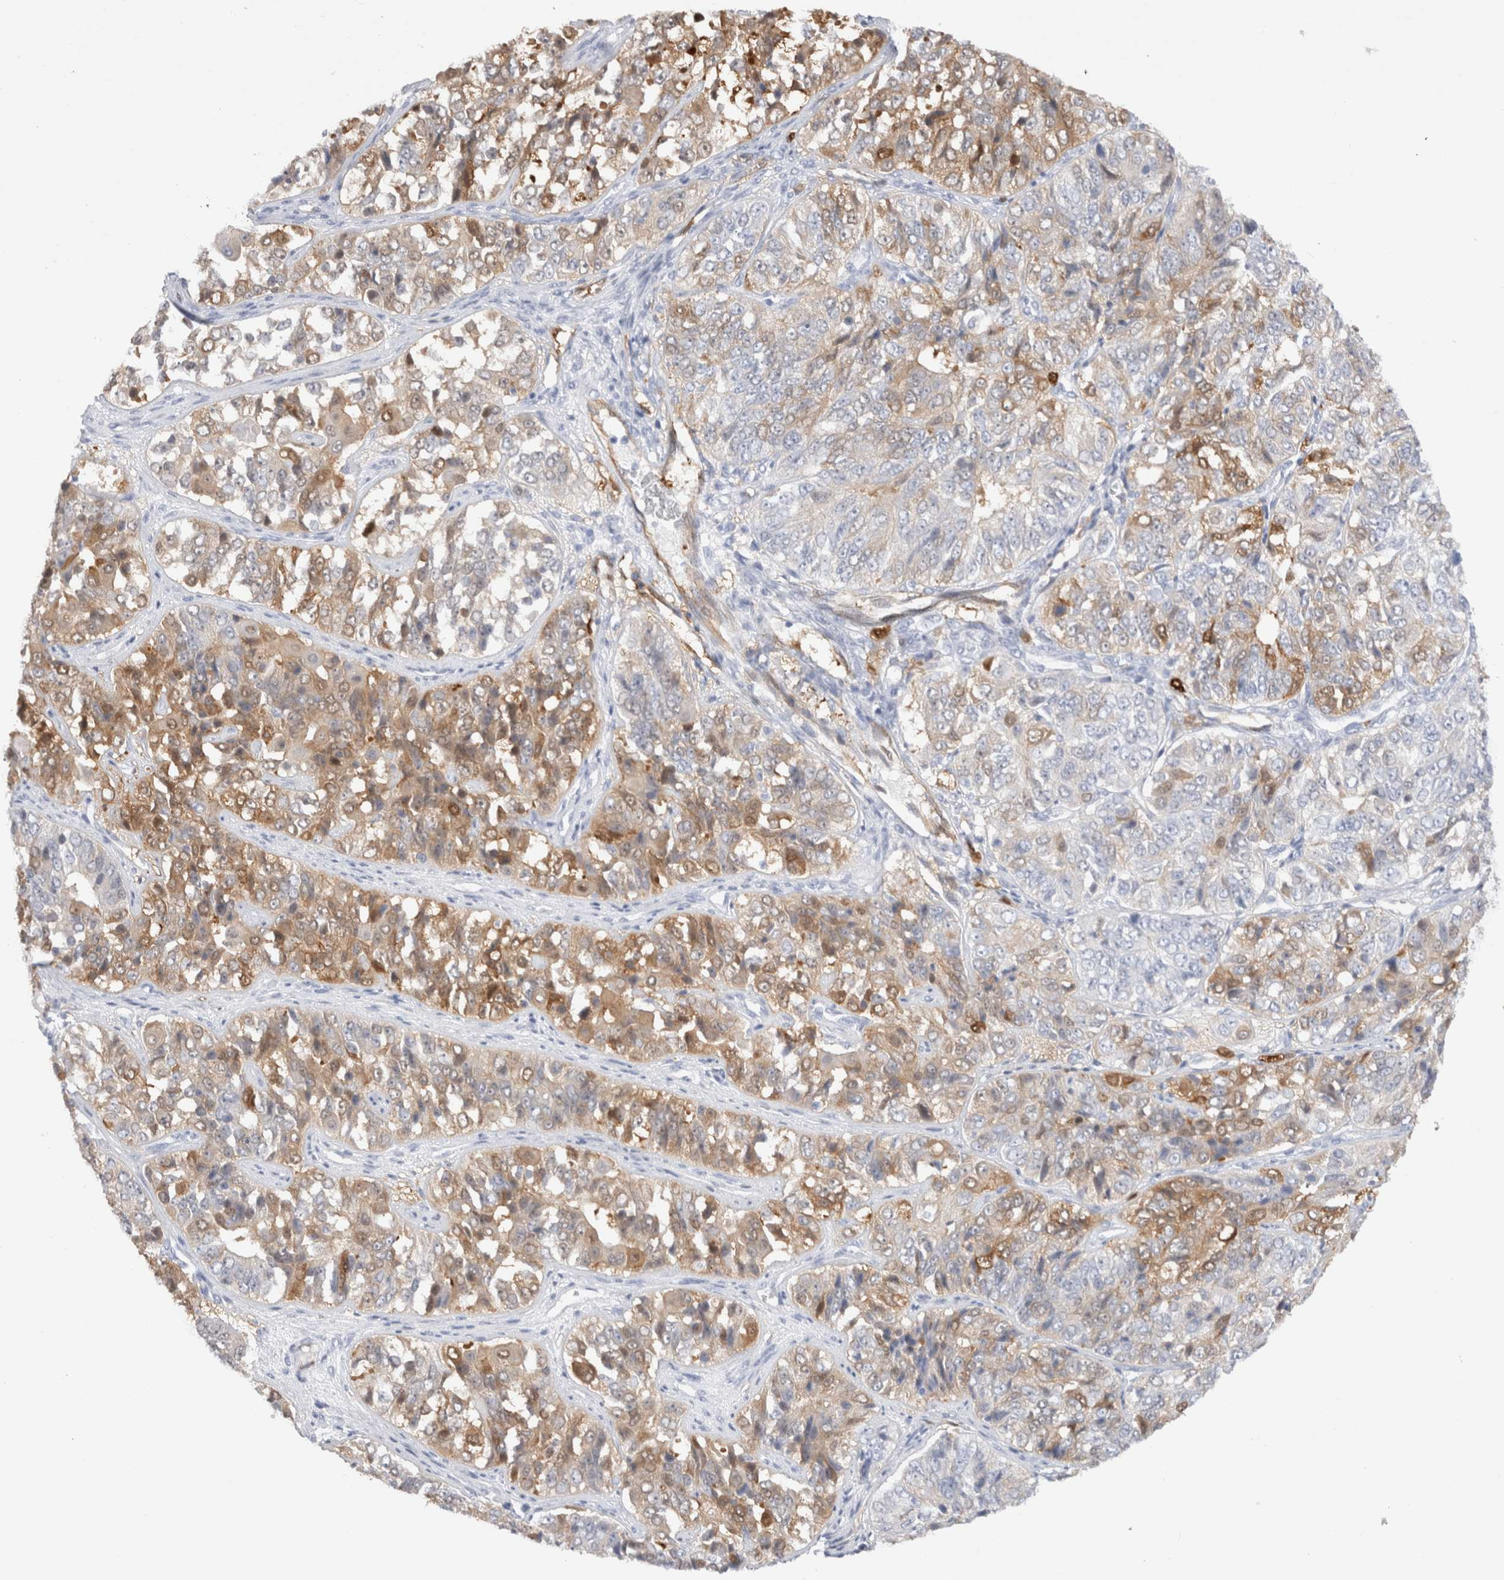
{"staining": {"intensity": "moderate", "quantity": "25%-75%", "location": "cytoplasmic/membranous"}, "tissue": "ovarian cancer", "cell_type": "Tumor cells", "image_type": "cancer", "snomed": [{"axis": "morphology", "description": "Carcinoma, endometroid"}, {"axis": "topography", "description": "Ovary"}], "caption": "Tumor cells demonstrate medium levels of moderate cytoplasmic/membranous expression in about 25%-75% of cells in human endometroid carcinoma (ovarian).", "gene": "NAPEPLD", "patient": {"sex": "female", "age": 51}}